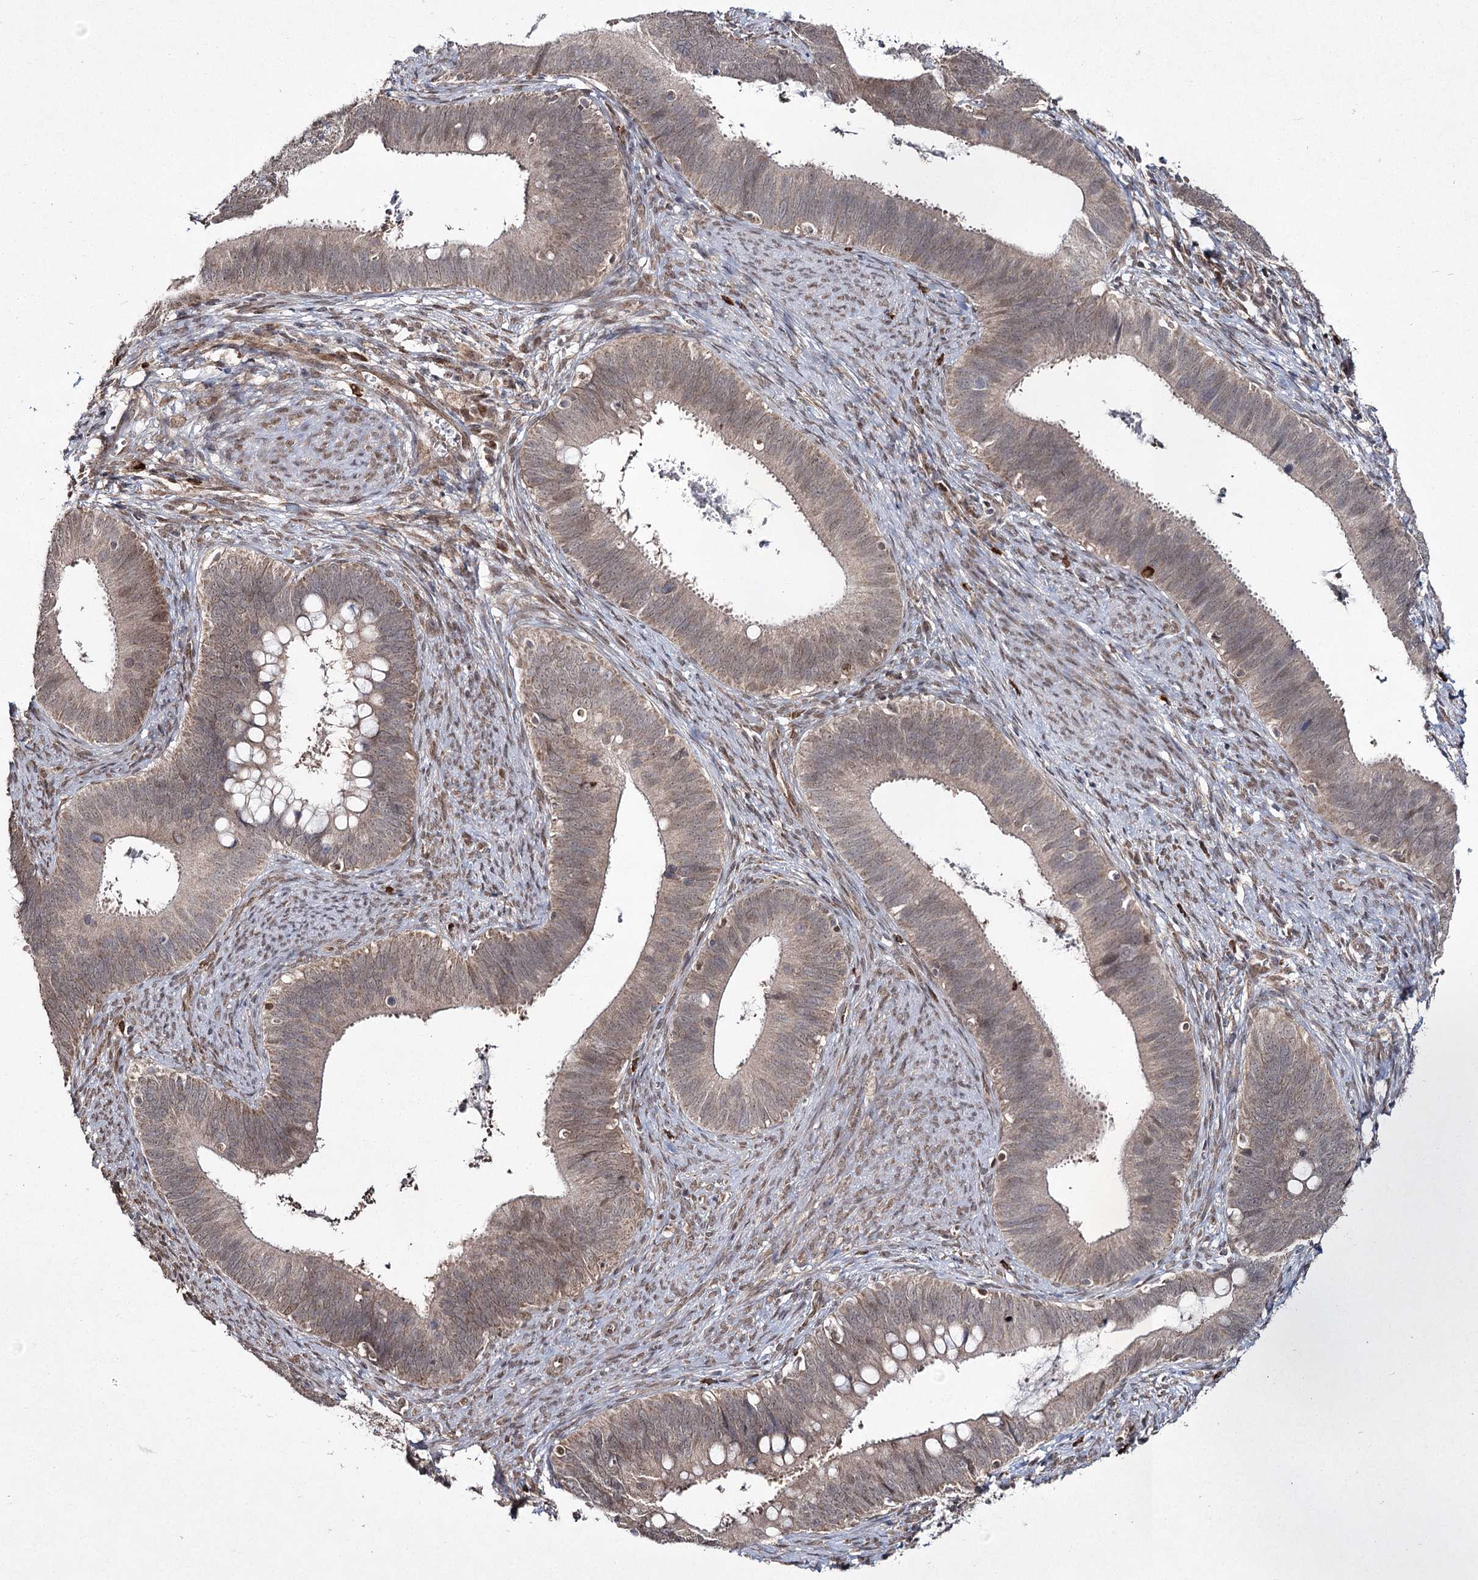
{"staining": {"intensity": "weak", "quantity": "25%-75%", "location": "cytoplasmic/membranous,nuclear"}, "tissue": "cervical cancer", "cell_type": "Tumor cells", "image_type": "cancer", "snomed": [{"axis": "morphology", "description": "Adenocarcinoma, NOS"}, {"axis": "topography", "description": "Cervix"}], "caption": "A brown stain labels weak cytoplasmic/membranous and nuclear staining of a protein in cervical adenocarcinoma tumor cells. (DAB (3,3'-diaminobenzidine) = brown stain, brightfield microscopy at high magnification).", "gene": "TRNT1", "patient": {"sex": "female", "age": 42}}